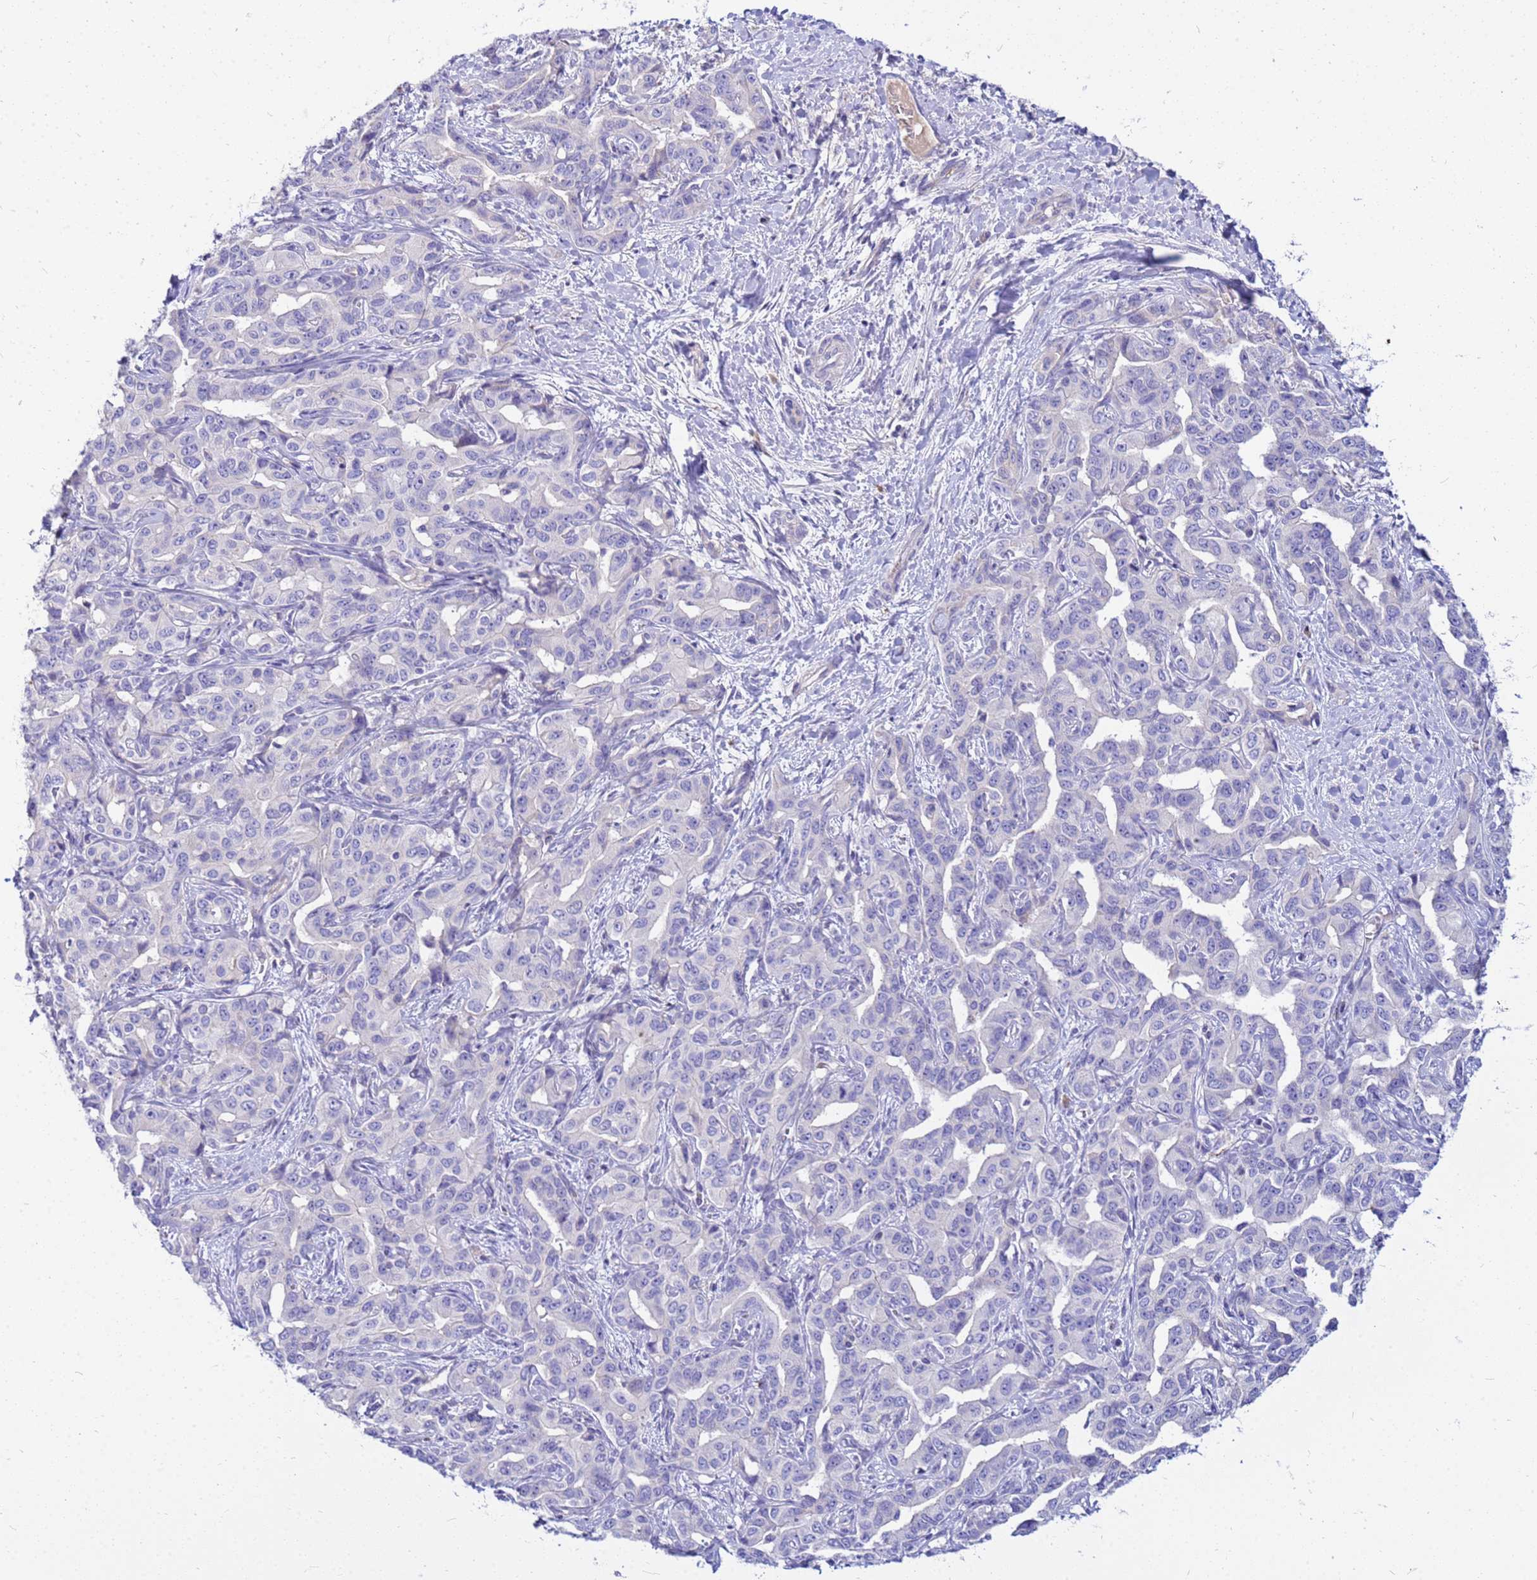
{"staining": {"intensity": "negative", "quantity": "none", "location": "none"}, "tissue": "liver cancer", "cell_type": "Tumor cells", "image_type": "cancer", "snomed": [{"axis": "morphology", "description": "Cholangiocarcinoma"}, {"axis": "topography", "description": "Liver"}], "caption": "Immunohistochemistry micrograph of neoplastic tissue: liver cancer (cholangiocarcinoma) stained with DAB reveals no significant protein staining in tumor cells.", "gene": "DPRX", "patient": {"sex": "male", "age": 59}}